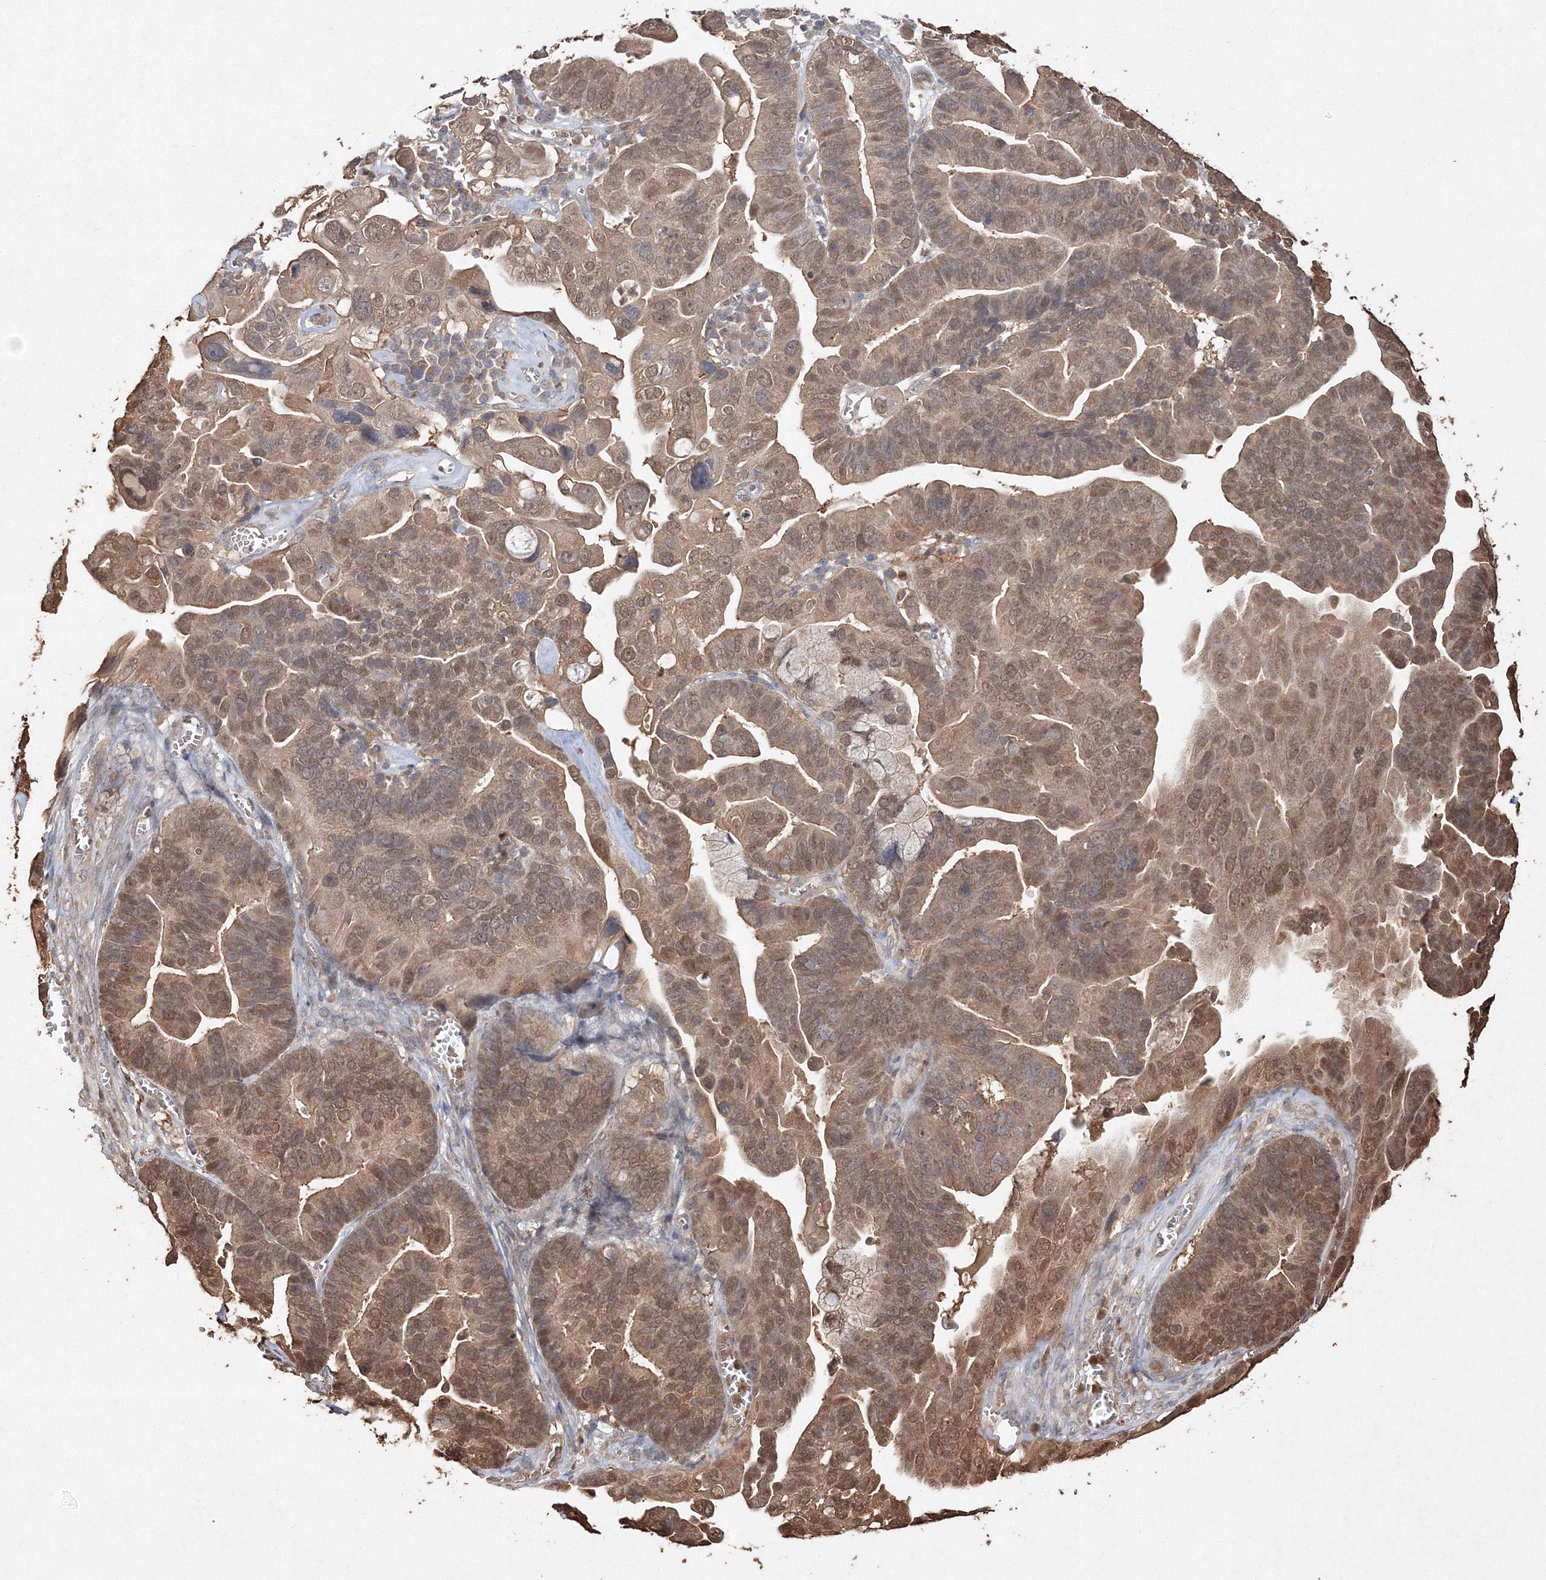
{"staining": {"intensity": "moderate", "quantity": ">75%", "location": "cytoplasmic/membranous,nuclear"}, "tissue": "ovarian cancer", "cell_type": "Tumor cells", "image_type": "cancer", "snomed": [{"axis": "morphology", "description": "Cystadenocarcinoma, serous, NOS"}, {"axis": "topography", "description": "Ovary"}], "caption": "Moderate cytoplasmic/membranous and nuclear staining for a protein is present in approximately >75% of tumor cells of ovarian serous cystadenocarcinoma using immunohistochemistry (IHC).", "gene": "S100A11", "patient": {"sex": "female", "age": 56}}